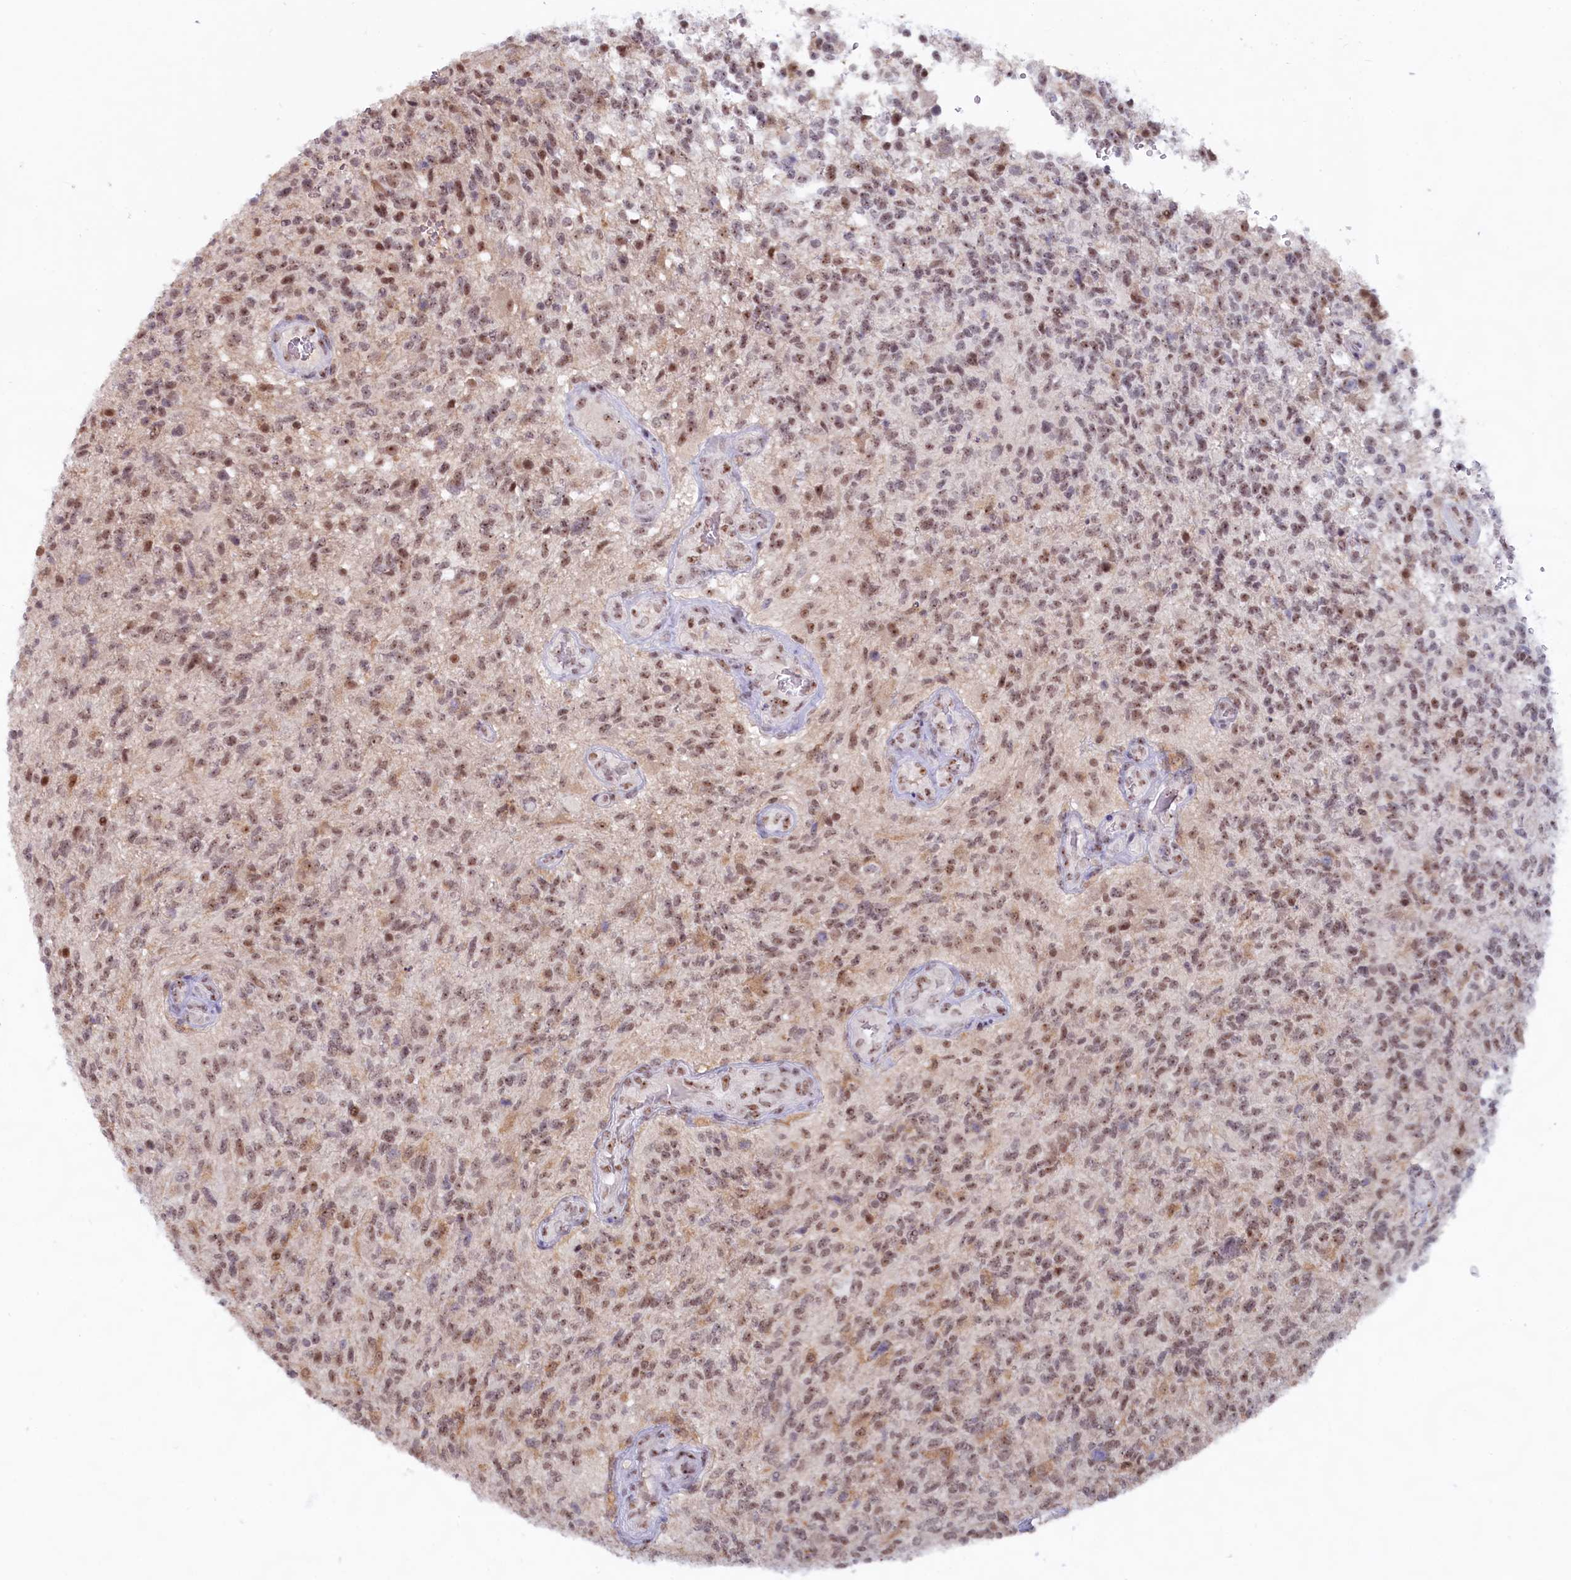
{"staining": {"intensity": "moderate", "quantity": ">75%", "location": "cytoplasmic/membranous,nuclear"}, "tissue": "glioma", "cell_type": "Tumor cells", "image_type": "cancer", "snomed": [{"axis": "morphology", "description": "Glioma, malignant, High grade"}, {"axis": "topography", "description": "Brain"}], "caption": "This is a photomicrograph of IHC staining of high-grade glioma (malignant), which shows moderate positivity in the cytoplasmic/membranous and nuclear of tumor cells.", "gene": "C1D", "patient": {"sex": "male", "age": 56}}